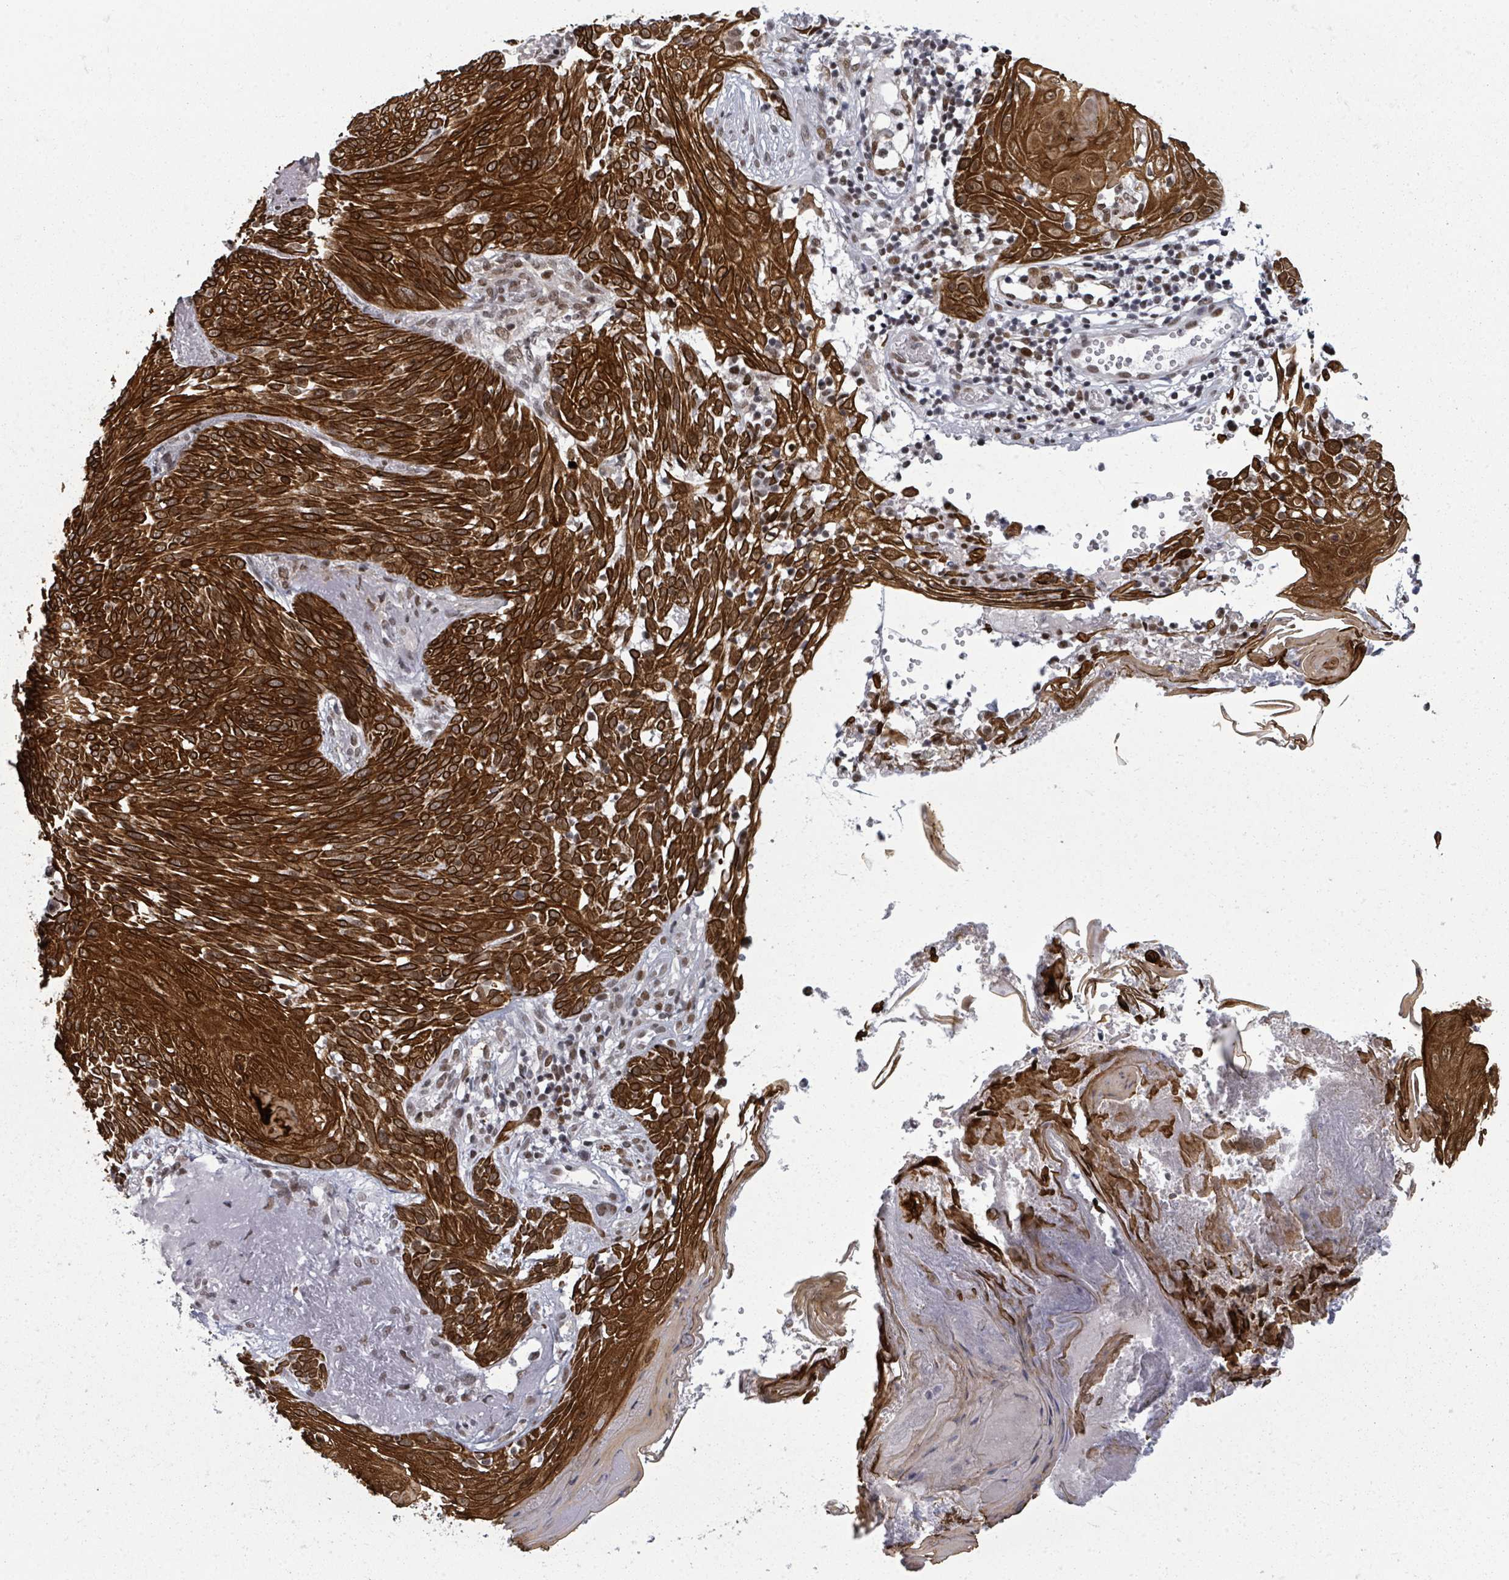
{"staining": {"intensity": "strong", "quantity": ">75%", "location": "cytoplasmic/membranous"}, "tissue": "skin cancer", "cell_type": "Tumor cells", "image_type": "cancer", "snomed": [{"axis": "morphology", "description": "Basal cell carcinoma"}, {"axis": "topography", "description": "Skin"}], "caption": "Basal cell carcinoma (skin) tissue demonstrates strong cytoplasmic/membranous staining in about >75% of tumor cells, visualized by immunohistochemistry.", "gene": "ERCC5", "patient": {"sex": "female", "age": 86}}